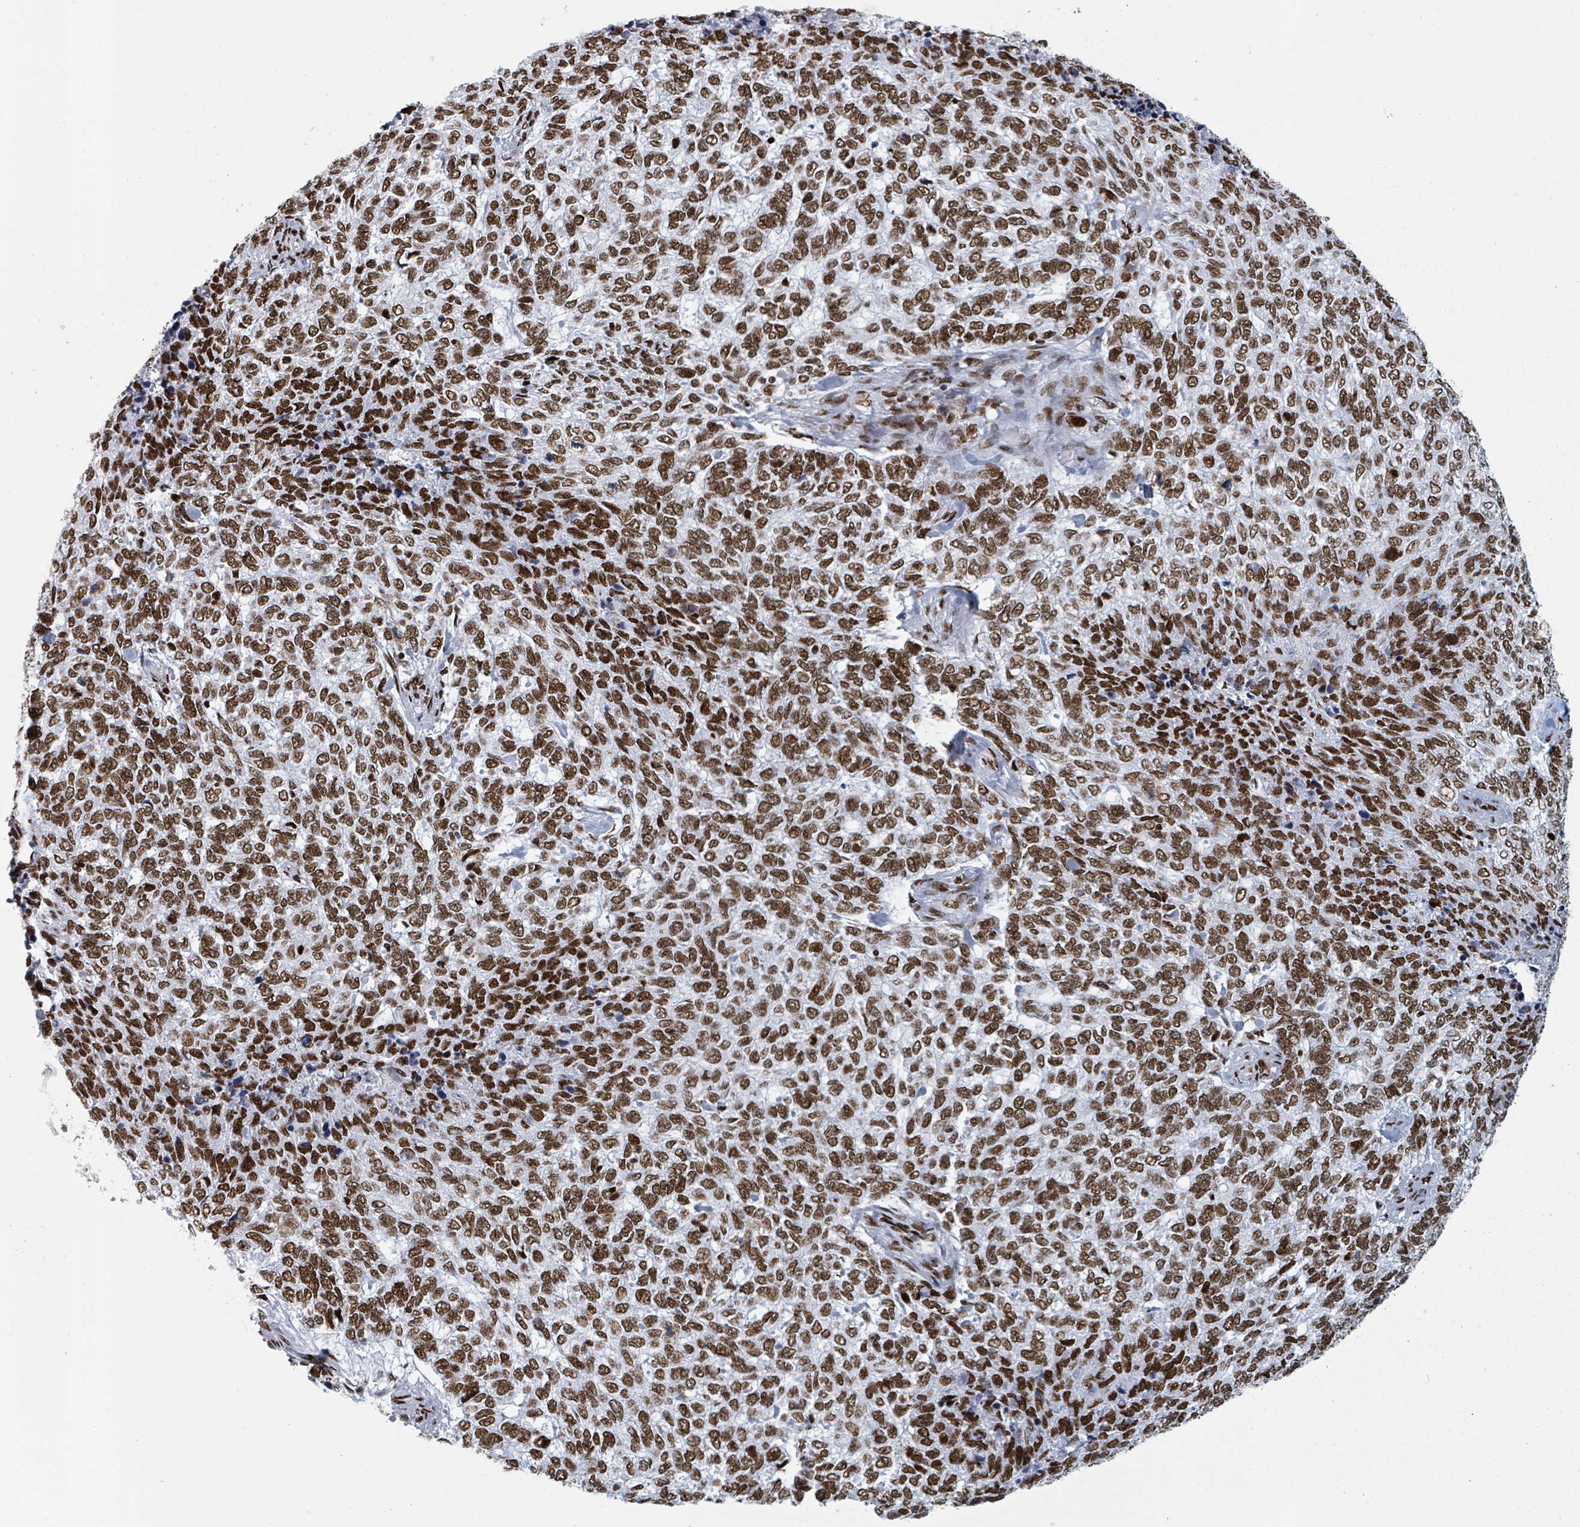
{"staining": {"intensity": "moderate", "quantity": ">75%", "location": "nuclear"}, "tissue": "skin cancer", "cell_type": "Tumor cells", "image_type": "cancer", "snomed": [{"axis": "morphology", "description": "Basal cell carcinoma"}, {"axis": "topography", "description": "Skin"}], "caption": "This is a photomicrograph of IHC staining of basal cell carcinoma (skin), which shows moderate staining in the nuclear of tumor cells.", "gene": "DHX16", "patient": {"sex": "female", "age": 65}}